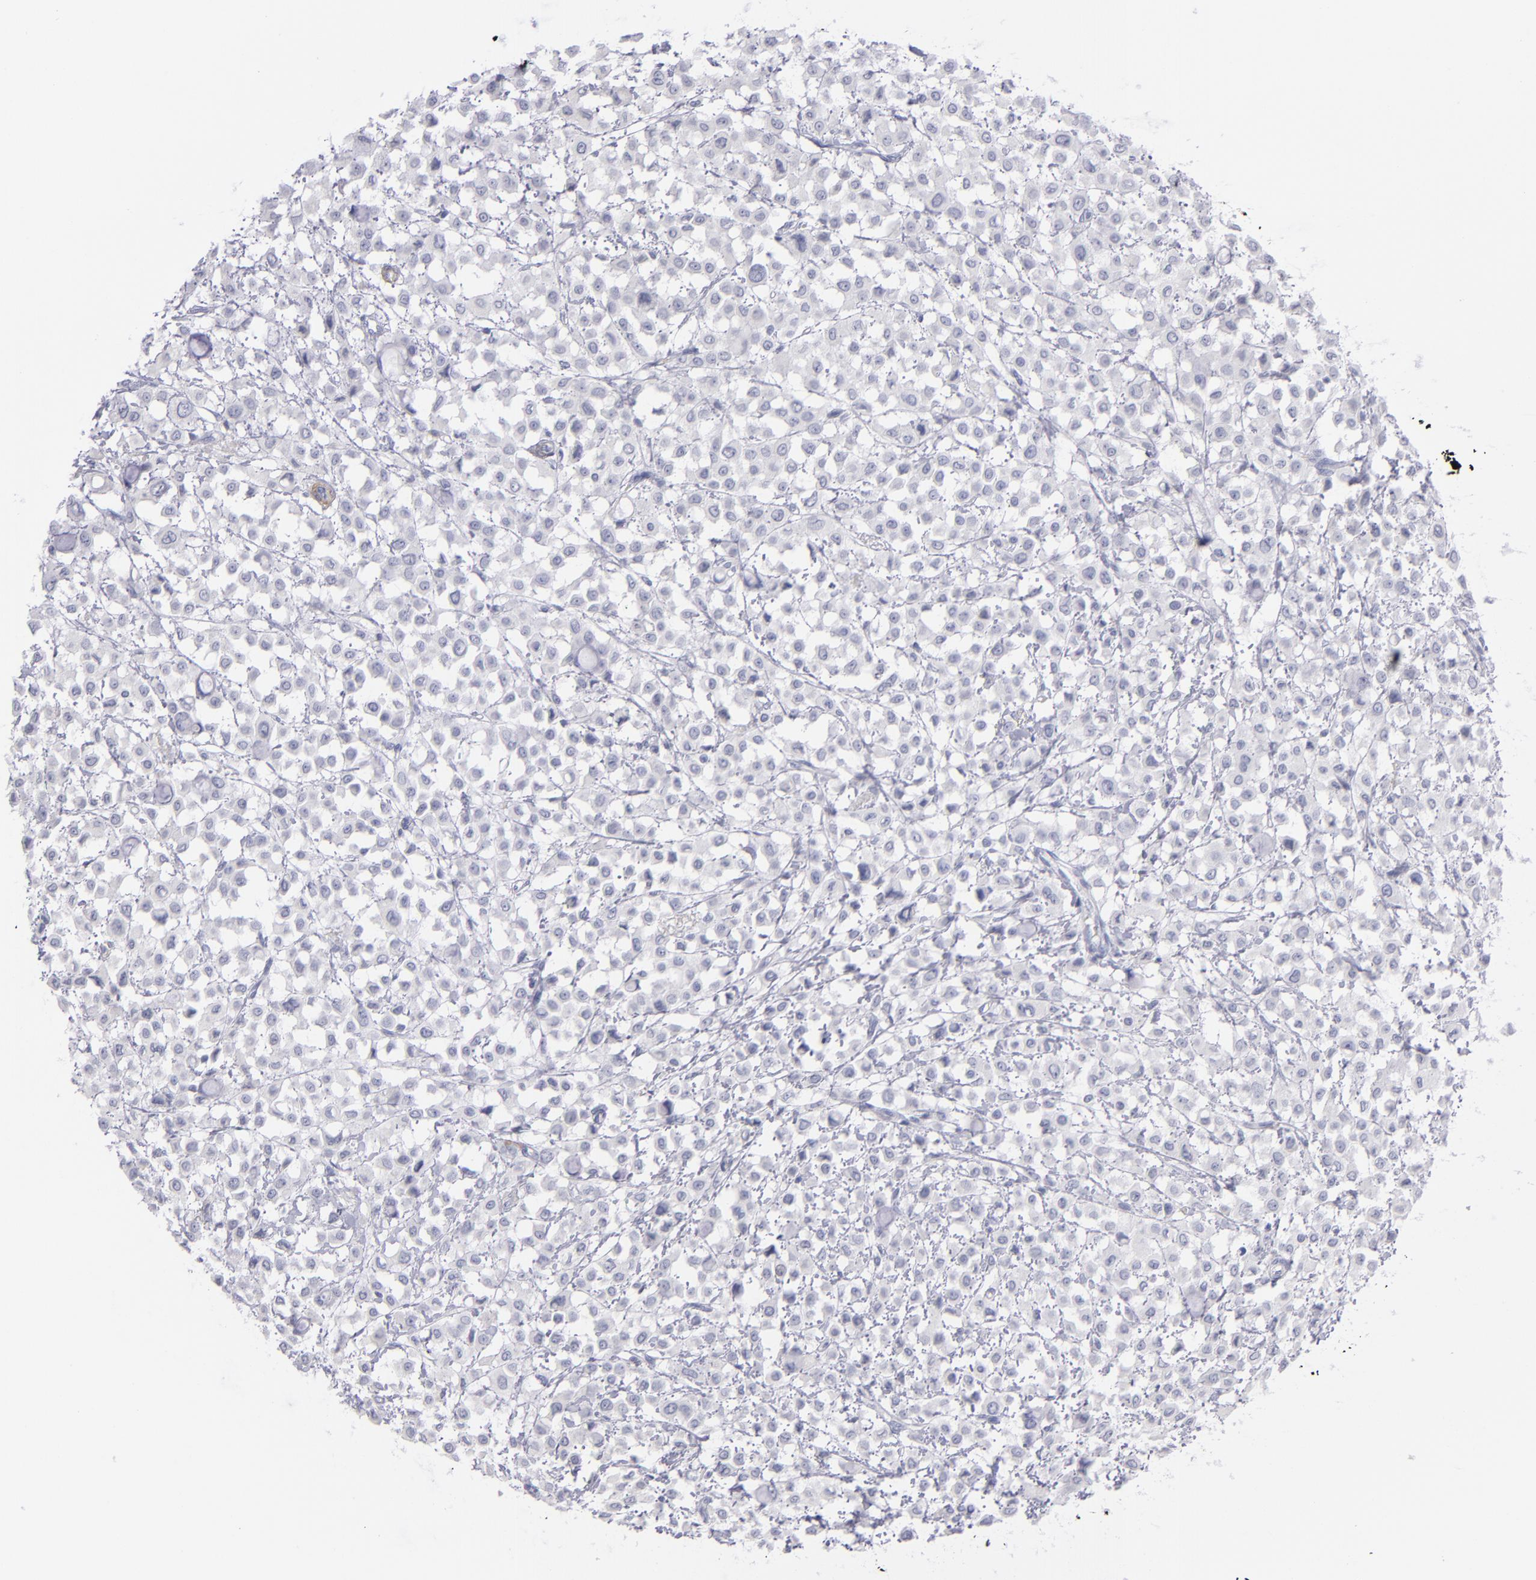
{"staining": {"intensity": "negative", "quantity": "none", "location": "none"}, "tissue": "breast cancer", "cell_type": "Tumor cells", "image_type": "cancer", "snomed": [{"axis": "morphology", "description": "Lobular carcinoma"}, {"axis": "topography", "description": "Breast"}], "caption": "IHC of breast cancer demonstrates no expression in tumor cells. The staining was performed using DAB to visualize the protein expression in brown, while the nuclei were stained in blue with hematoxylin (Magnification: 20x).", "gene": "MYH11", "patient": {"sex": "female", "age": 85}}